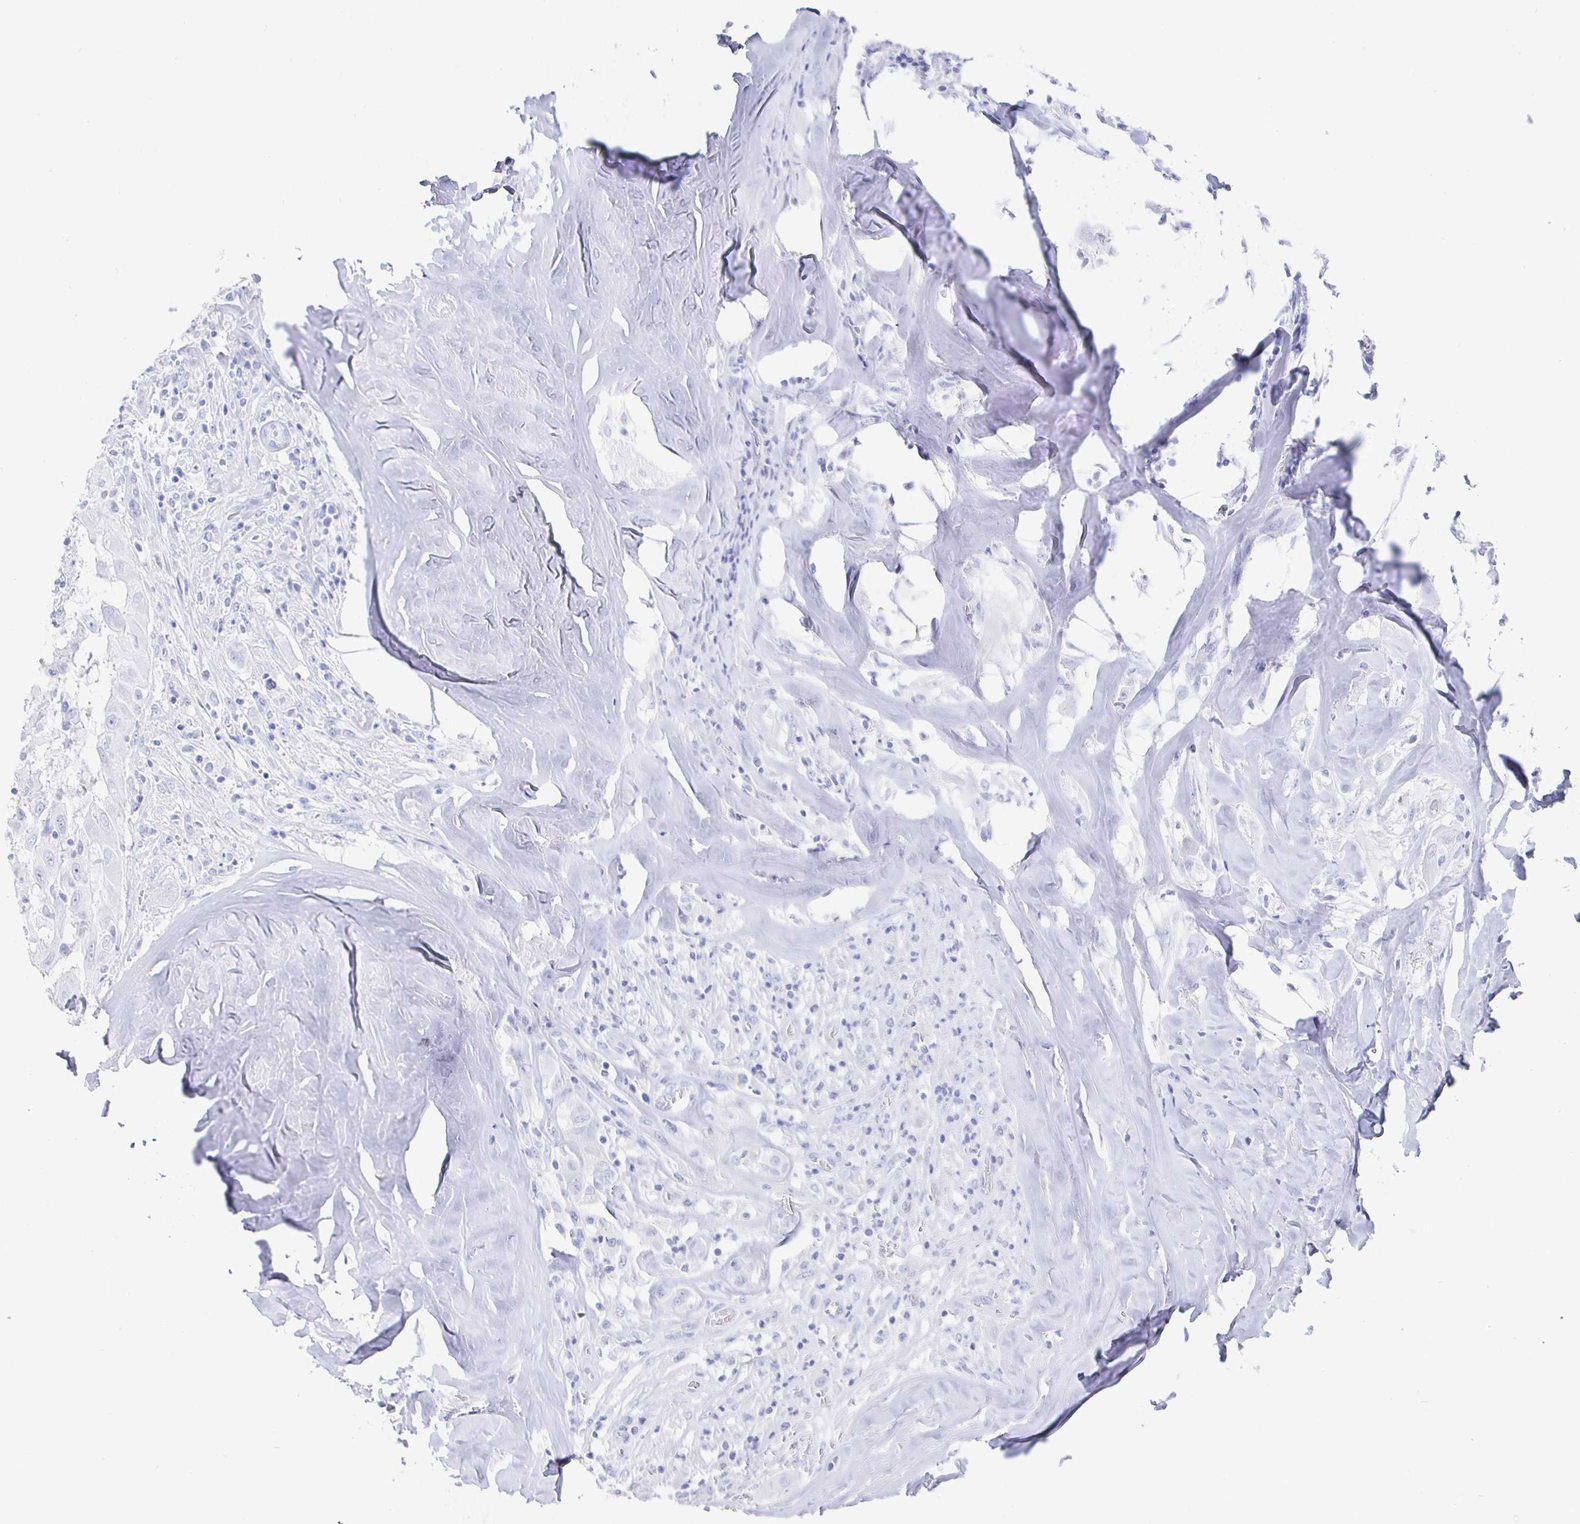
{"staining": {"intensity": "negative", "quantity": "none", "location": "none"}, "tissue": "thyroid cancer", "cell_type": "Tumor cells", "image_type": "cancer", "snomed": [{"axis": "morphology", "description": "Normal tissue, NOS"}, {"axis": "morphology", "description": "Papillary adenocarcinoma, NOS"}, {"axis": "topography", "description": "Thyroid gland"}], "caption": "Immunohistochemistry (IHC) histopathology image of papillary adenocarcinoma (thyroid) stained for a protein (brown), which demonstrates no positivity in tumor cells. (Brightfield microscopy of DAB (3,3'-diaminobenzidine) IHC at high magnification).", "gene": "CLCA1", "patient": {"sex": "female", "age": 59}}